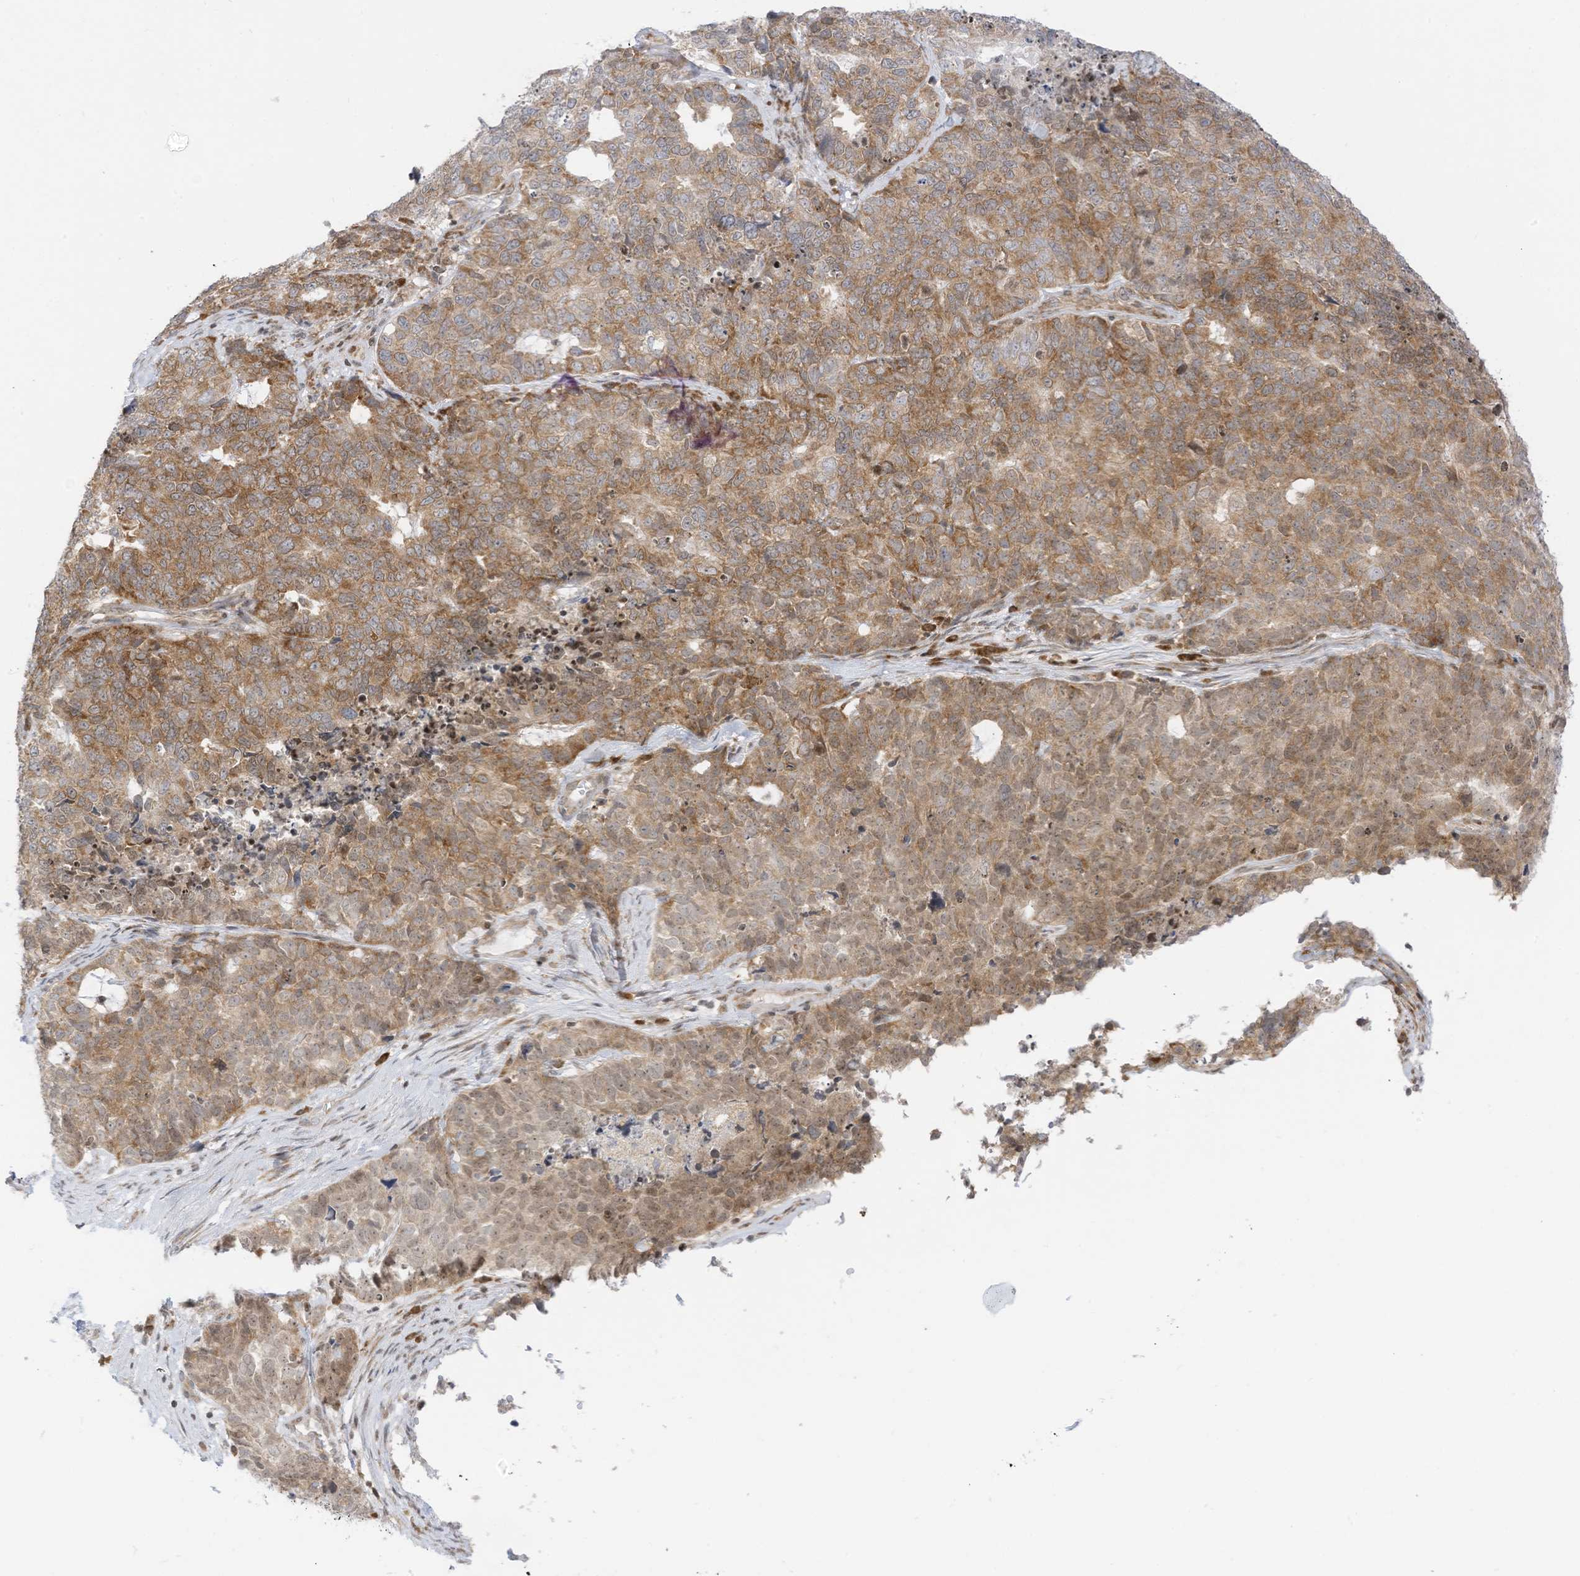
{"staining": {"intensity": "moderate", "quantity": ">75%", "location": "cytoplasmic/membranous"}, "tissue": "cervical cancer", "cell_type": "Tumor cells", "image_type": "cancer", "snomed": [{"axis": "morphology", "description": "Squamous cell carcinoma, NOS"}, {"axis": "topography", "description": "Cervix"}], "caption": "Immunohistochemistry (IHC) micrograph of neoplastic tissue: human cervical cancer (squamous cell carcinoma) stained using immunohistochemistry (IHC) displays medium levels of moderate protein expression localized specifically in the cytoplasmic/membranous of tumor cells, appearing as a cytoplasmic/membranous brown color.", "gene": "EDF1", "patient": {"sex": "female", "age": 63}}